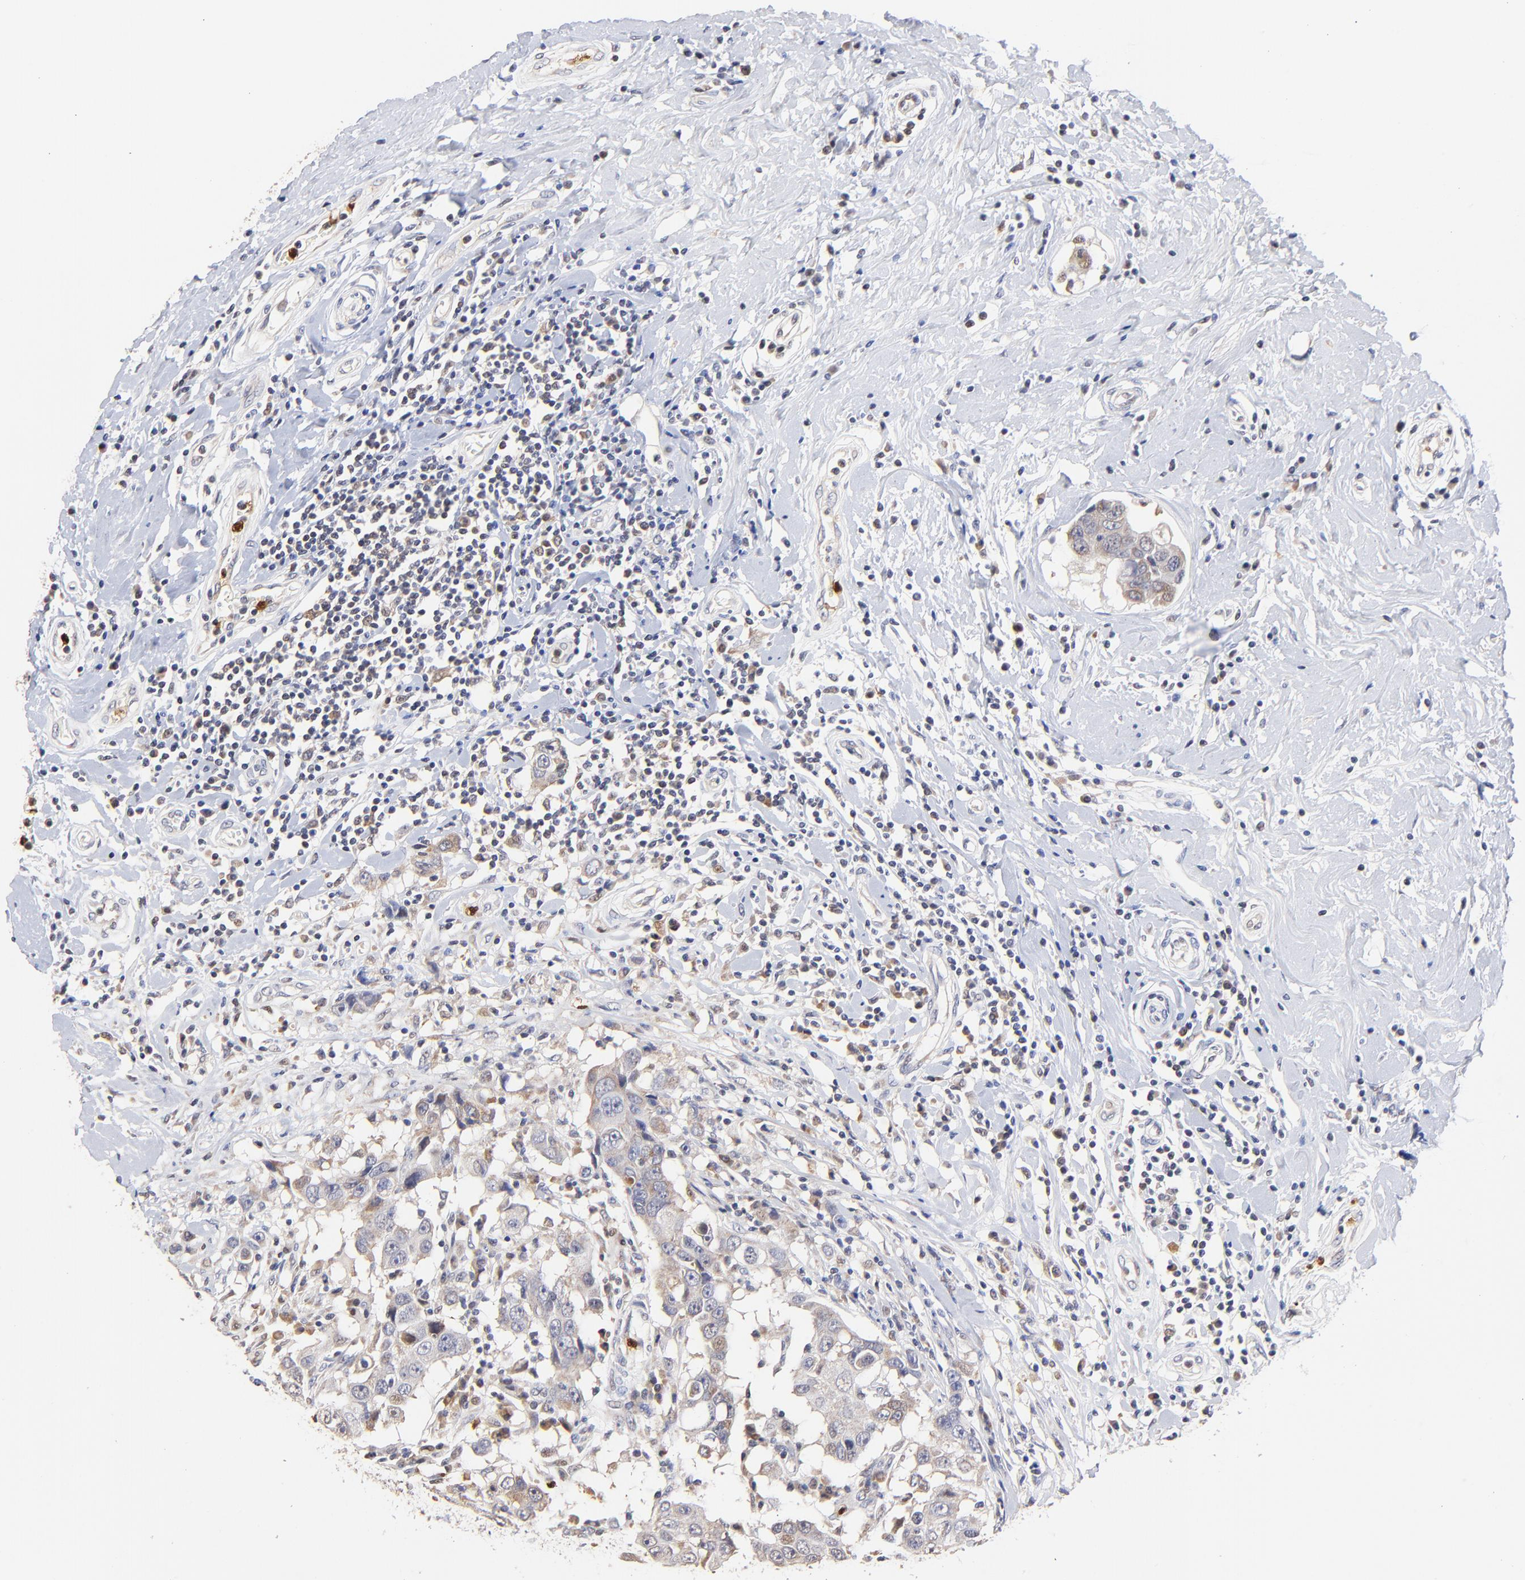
{"staining": {"intensity": "weak", "quantity": "<25%", "location": "cytoplasmic/membranous"}, "tissue": "breast cancer", "cell_type": "Tumor cells", "image_type": "cancer", "snomed": [{"axis": "morphology", "description": "Duct carcinoma"}, {"axis": "topography", "description": "Breast"}], "caption": "Image shows no significant protein expression in tumor cells of breast cancer. (Brightfield microscopy of DAB immunohistochemistry (IHC) at high magnification).", "gene": "BBOF1", "patient": {"sex": "female", "age": 27}}